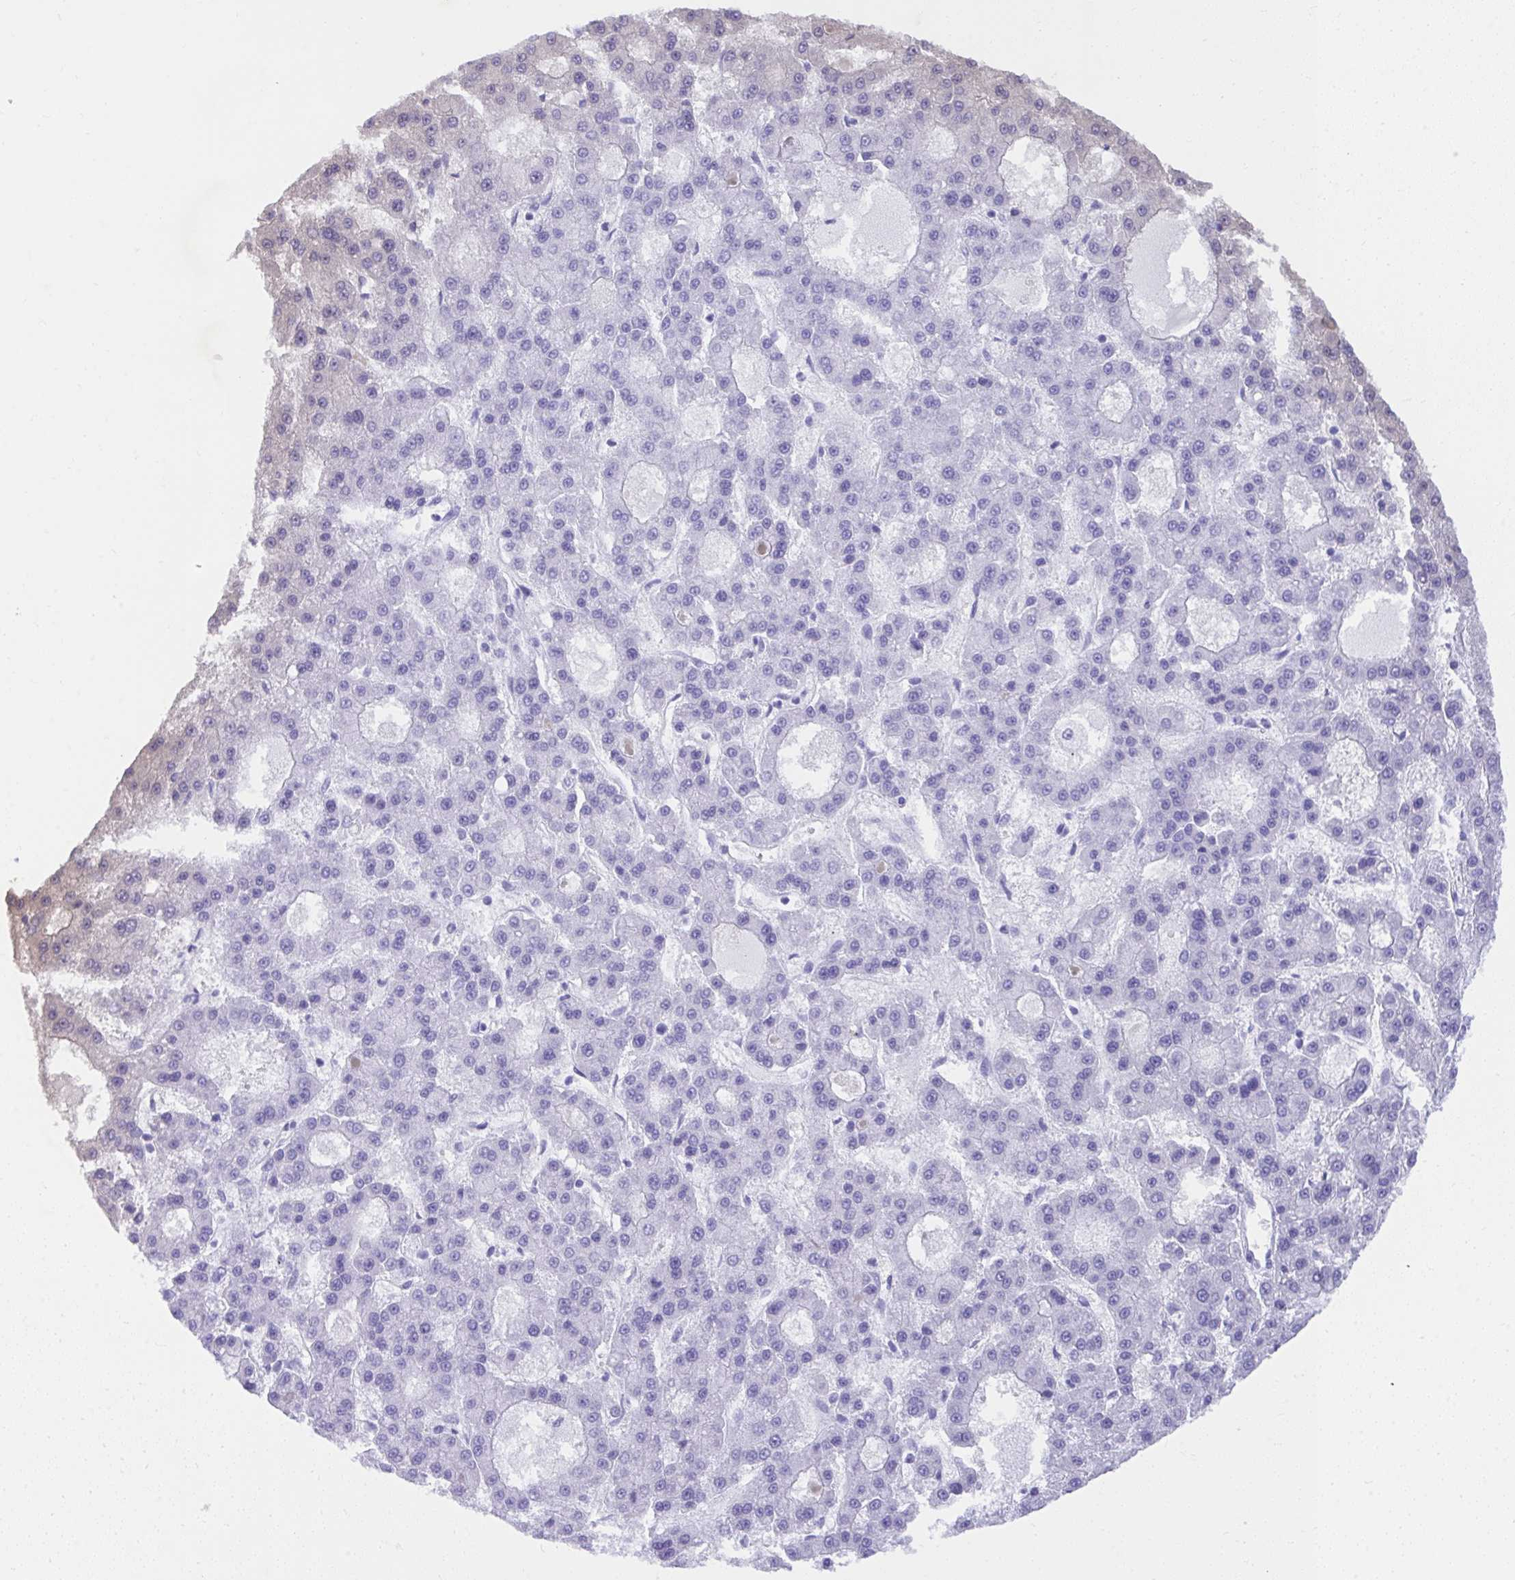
{"staining": {"intensity": "negative", "quantity": "none", "location": "none"}, "tissue": "liver cancer", "cell_type": "Tumor cells", "image_type": "cancer", "snomed": [{"axis": "morphology", "description": "Carcinoma, Hepatocellular, NOS"}, {"axis": "topography", "description": "Liver"}], "caption": "Tumor cells show no significant positivity in hepatocellular carcinoma (liver).", "gene": "KCNN4", "patient": {"sex": "male", "age": 70}}